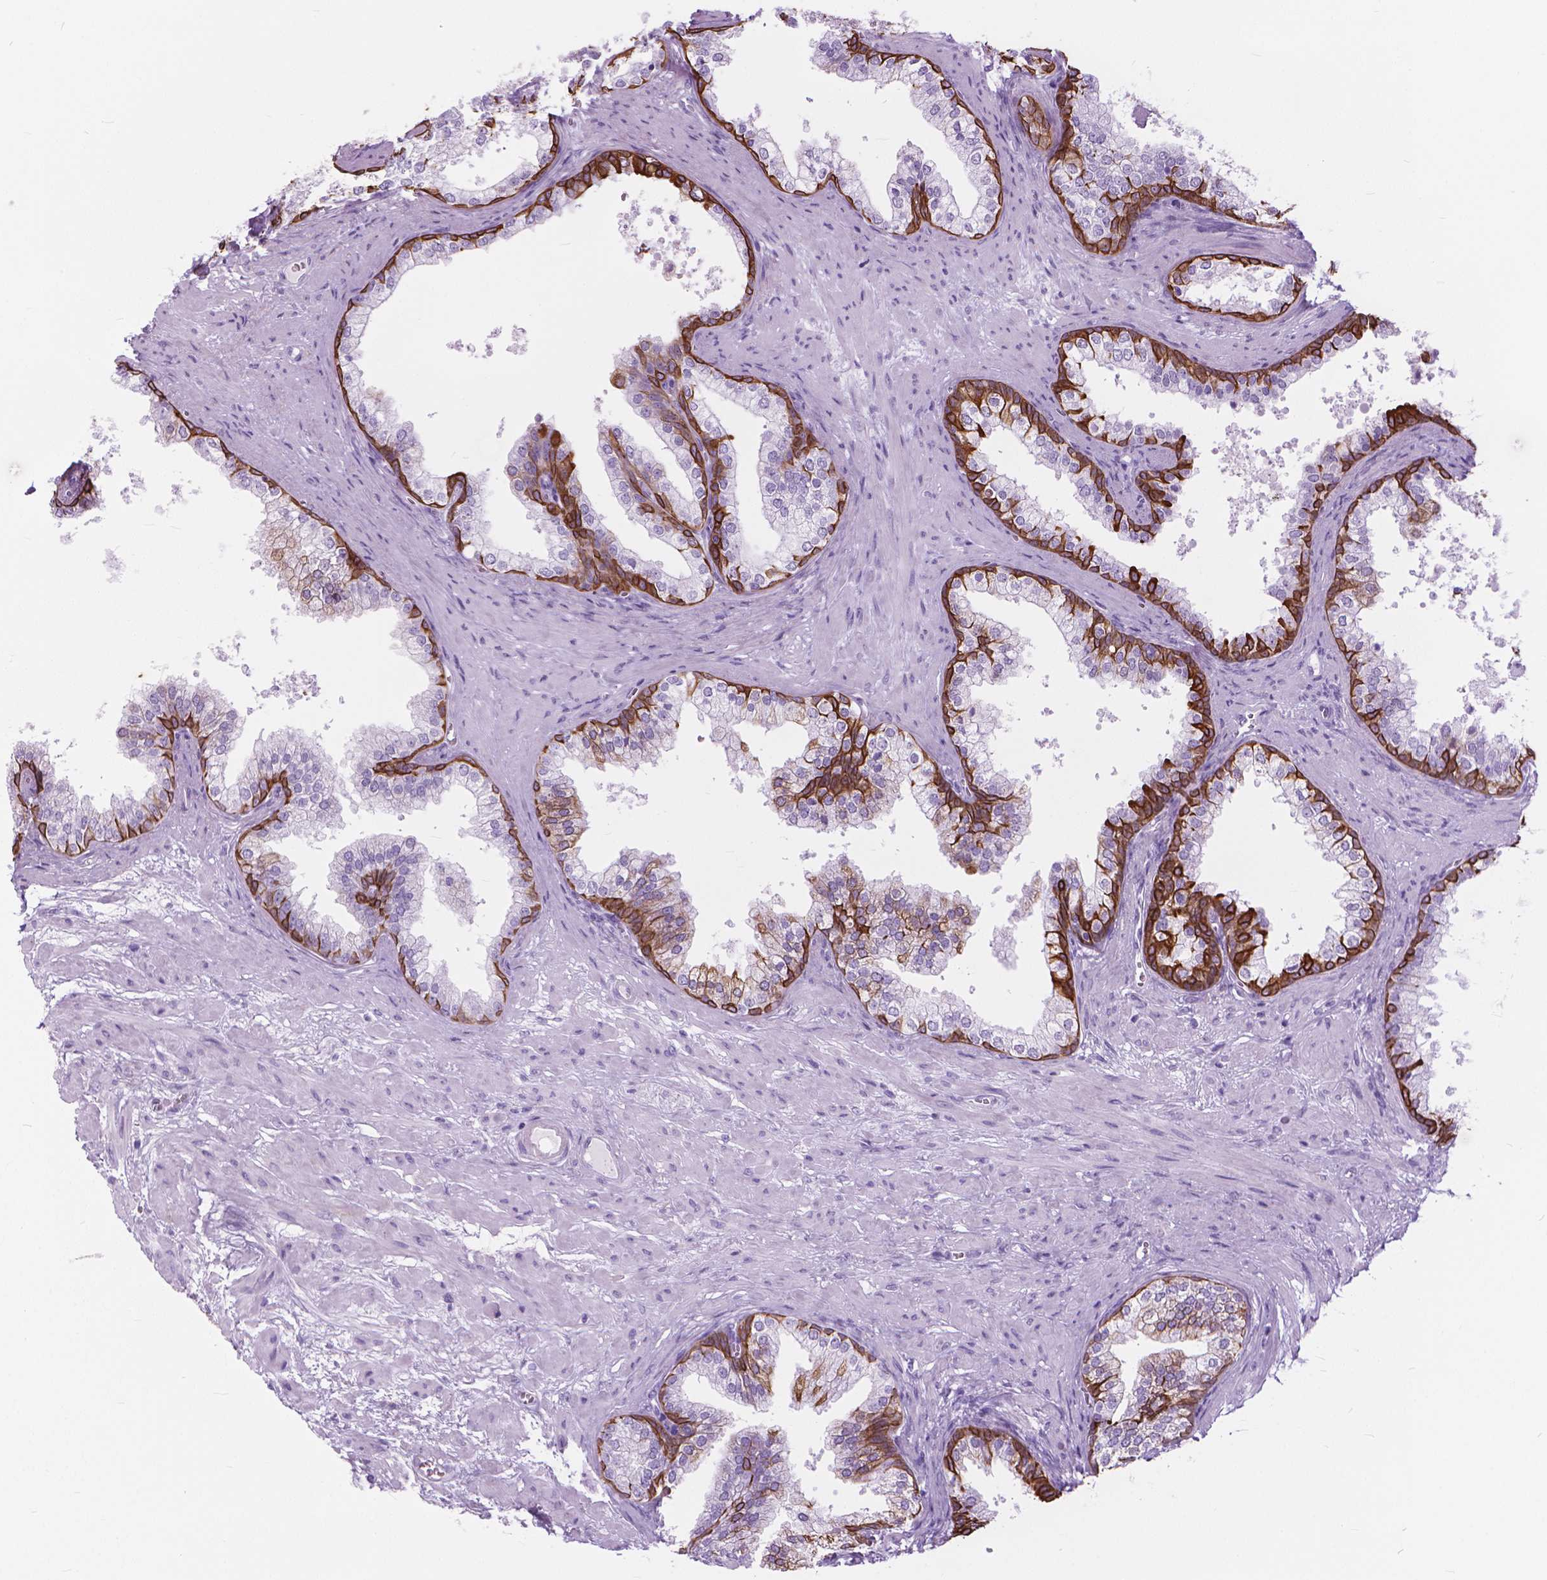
{"staining": {"intensity": "moderate", "quantity": "<25%", "location": "cytoplasmic/membranous"}, "tissue": "prostate", "cell_type": "Glandular cells", "image_type": "normal", "snomed": [{"axis": "morphology", "description": "Normal tissue, NOS"}, {"axis": "topography", "description": "Prostate"}], "caption": "Immunohistochemical staining of unremarkable human prostate exhibits moderate cytoplasmic/membranous protein positivity in about <25% of glandular cells.", "gene": "HTR2B", "patient": {"sex": "male", "age": 79}}